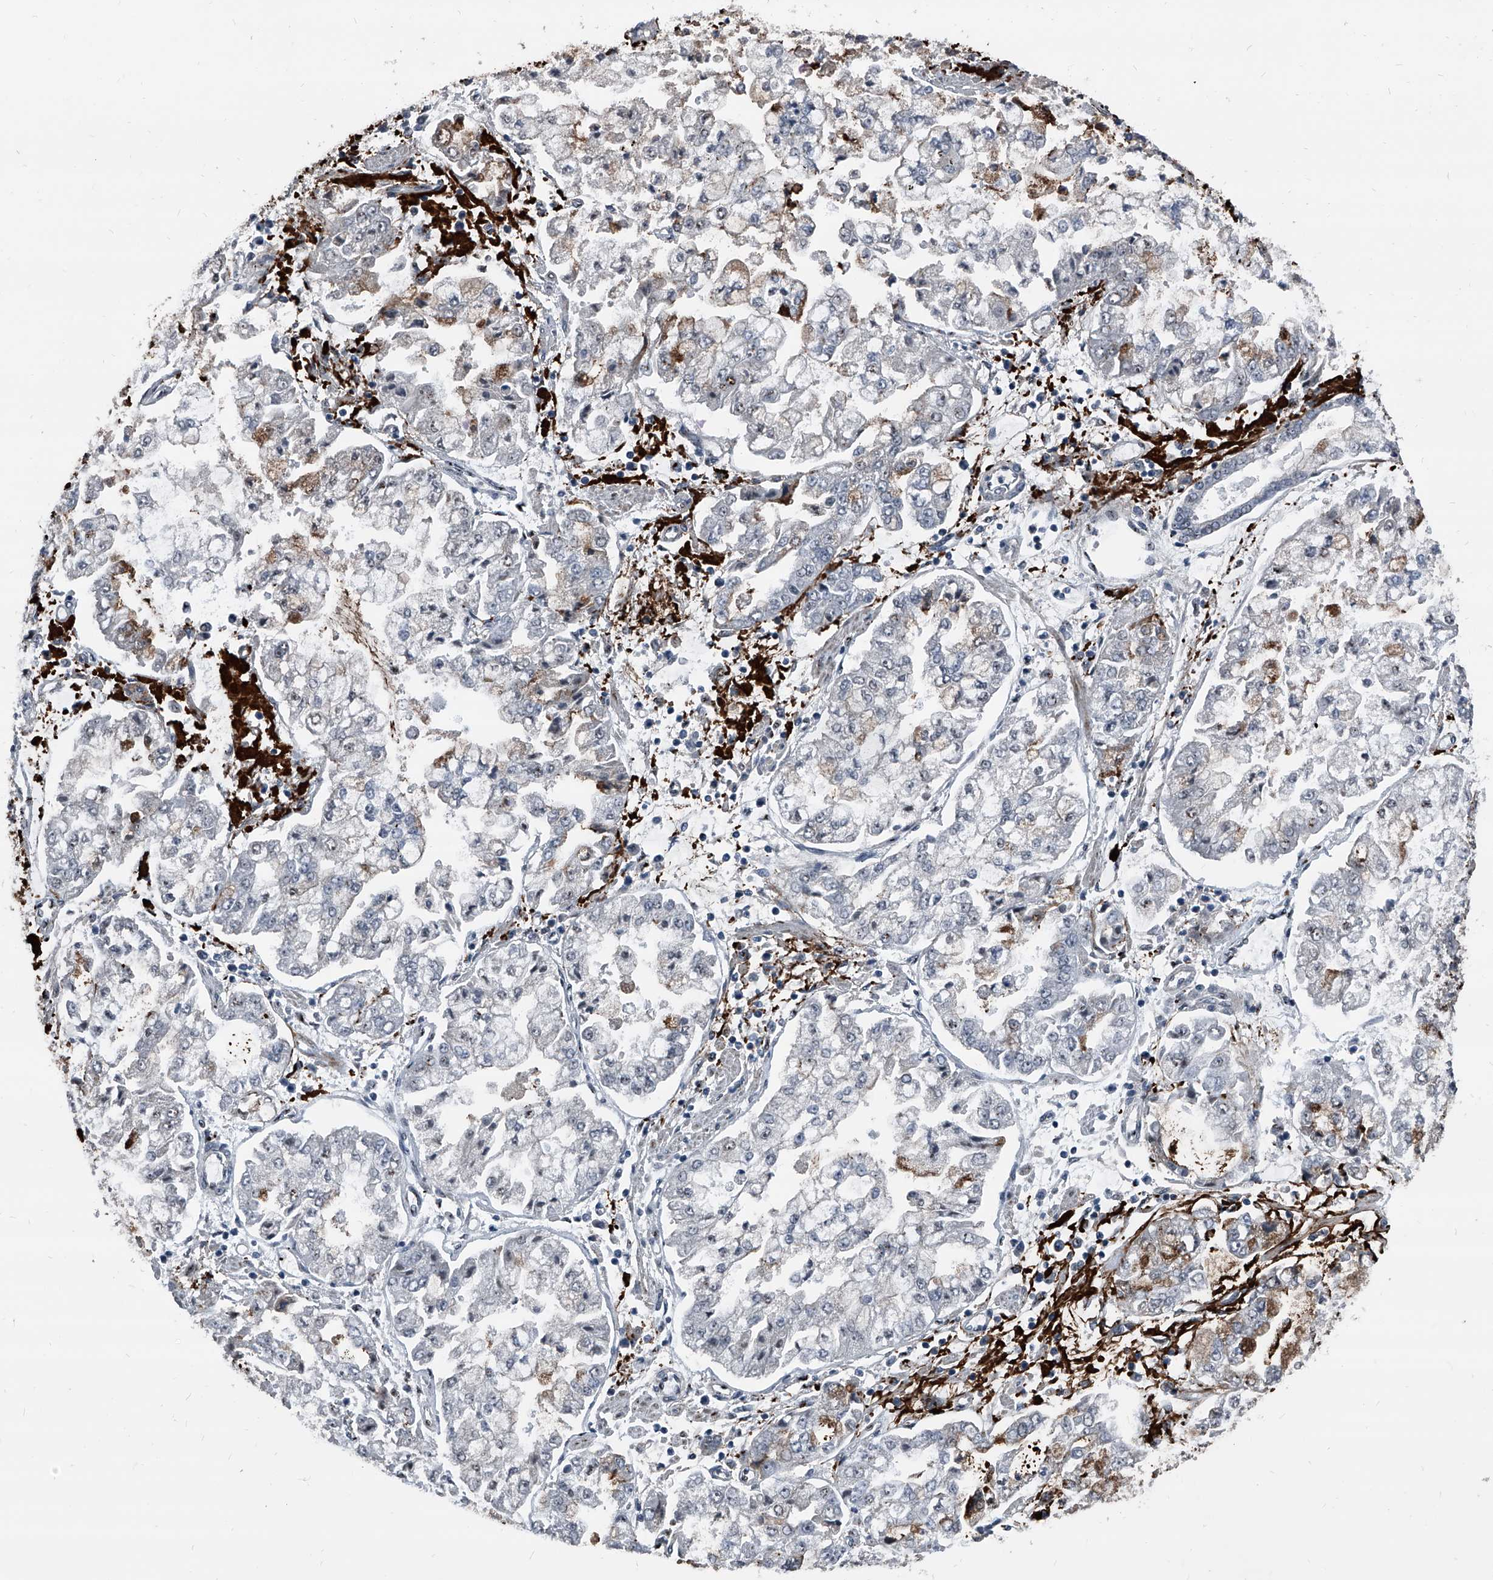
{"staining": {"intensity": "weak", "quantity": "<25%", "location": "cytoplasmic/membranous"}, "tissue": "stomach cancer", "cell_type": "Tumor cells", "image_type": "cancer", "snomed": [{"axis": "morphology", "description": "Adenocarcinoma, NOS"}, {"axis": "topography", "description": "Stomach"}], "caption": "This is an immunohistochemistry (IHC) image of stomach adenocarcinoma. There is no expression in tumor cells.", "gene": "MEN1", "patient": {"sex": "male", "age": 76}}